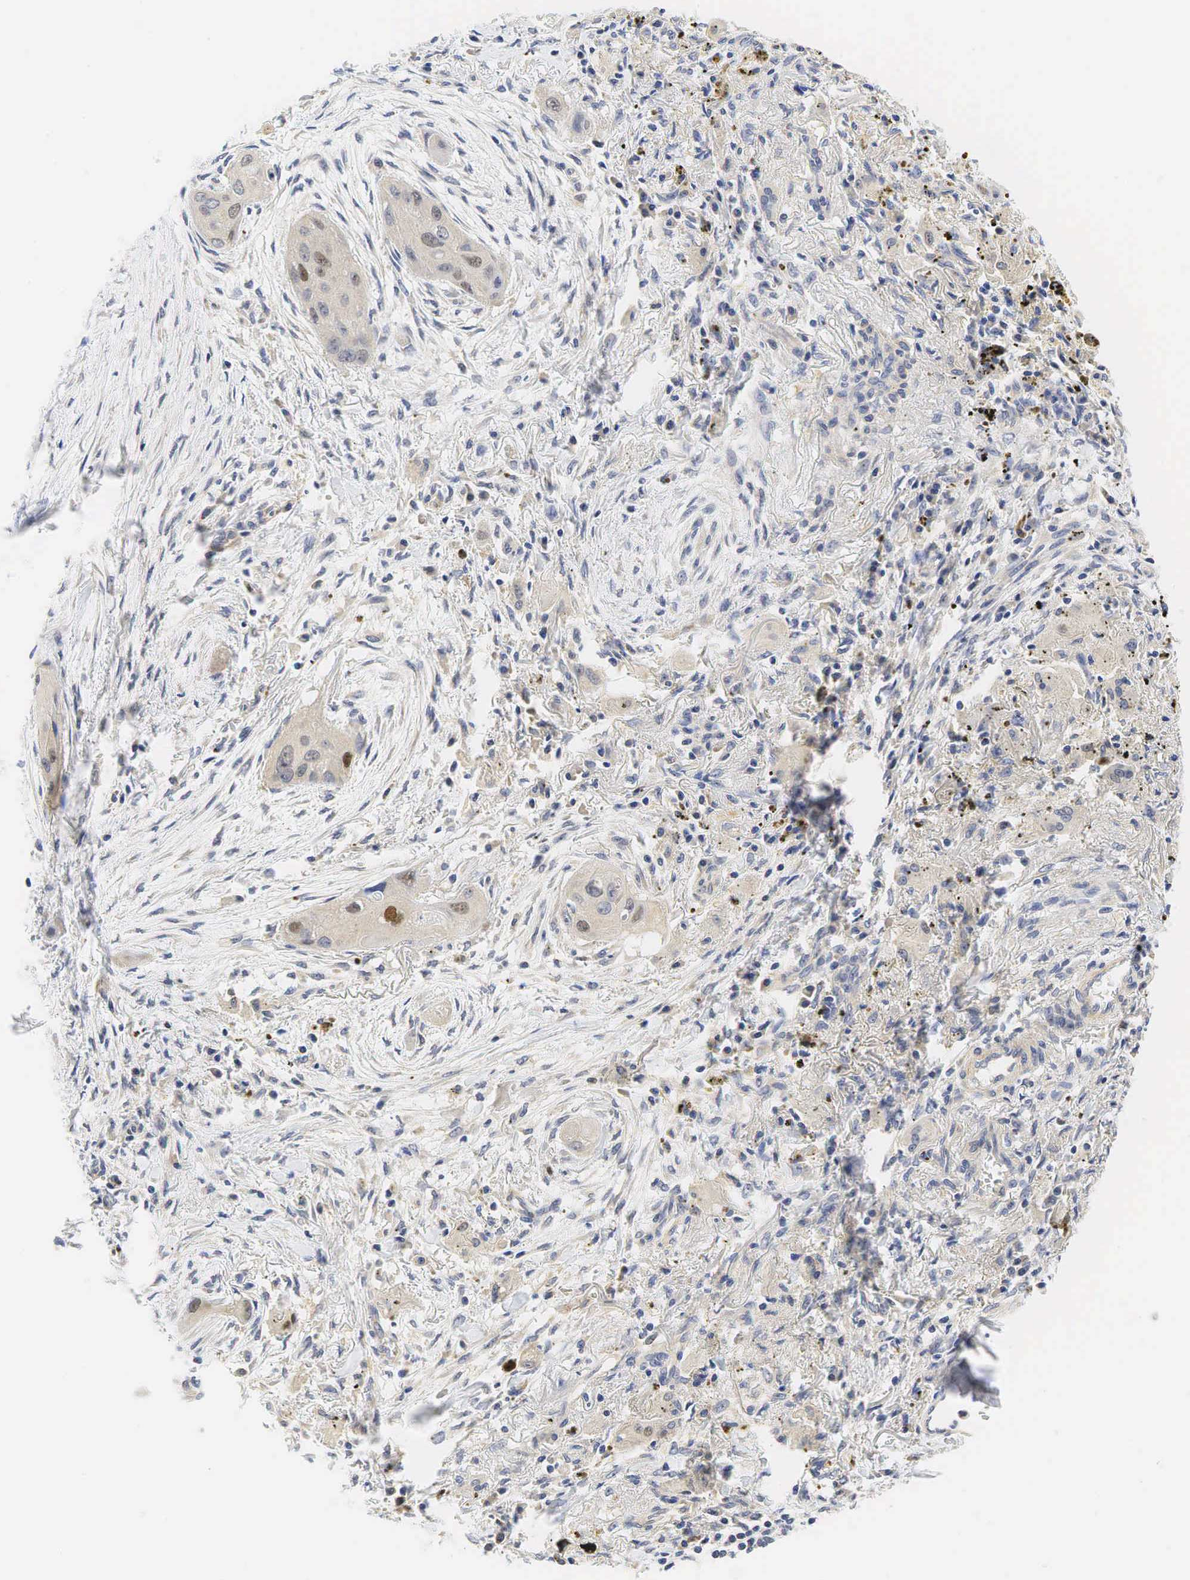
{"staining": {"intensity": "moderate", "quantity": "<25%", "location": "nuclear"}, "tissue": "lung cancer", "cell_type": "Tumor cells", "image_type": "cancer", "snomed": [{"axis": "morphology", "description": "Squamous cell carcinoma, NOS"}, {"axis": "topography", "description": "Lung"}], "caption": "Human squamous cell carcinoma (lung) stained with a brown dye reveals moderate nuclear positive expression in approximately <25% of tumor cells.", "gene": "CCND1", "patient": {"sex": "male", "age": 71}}